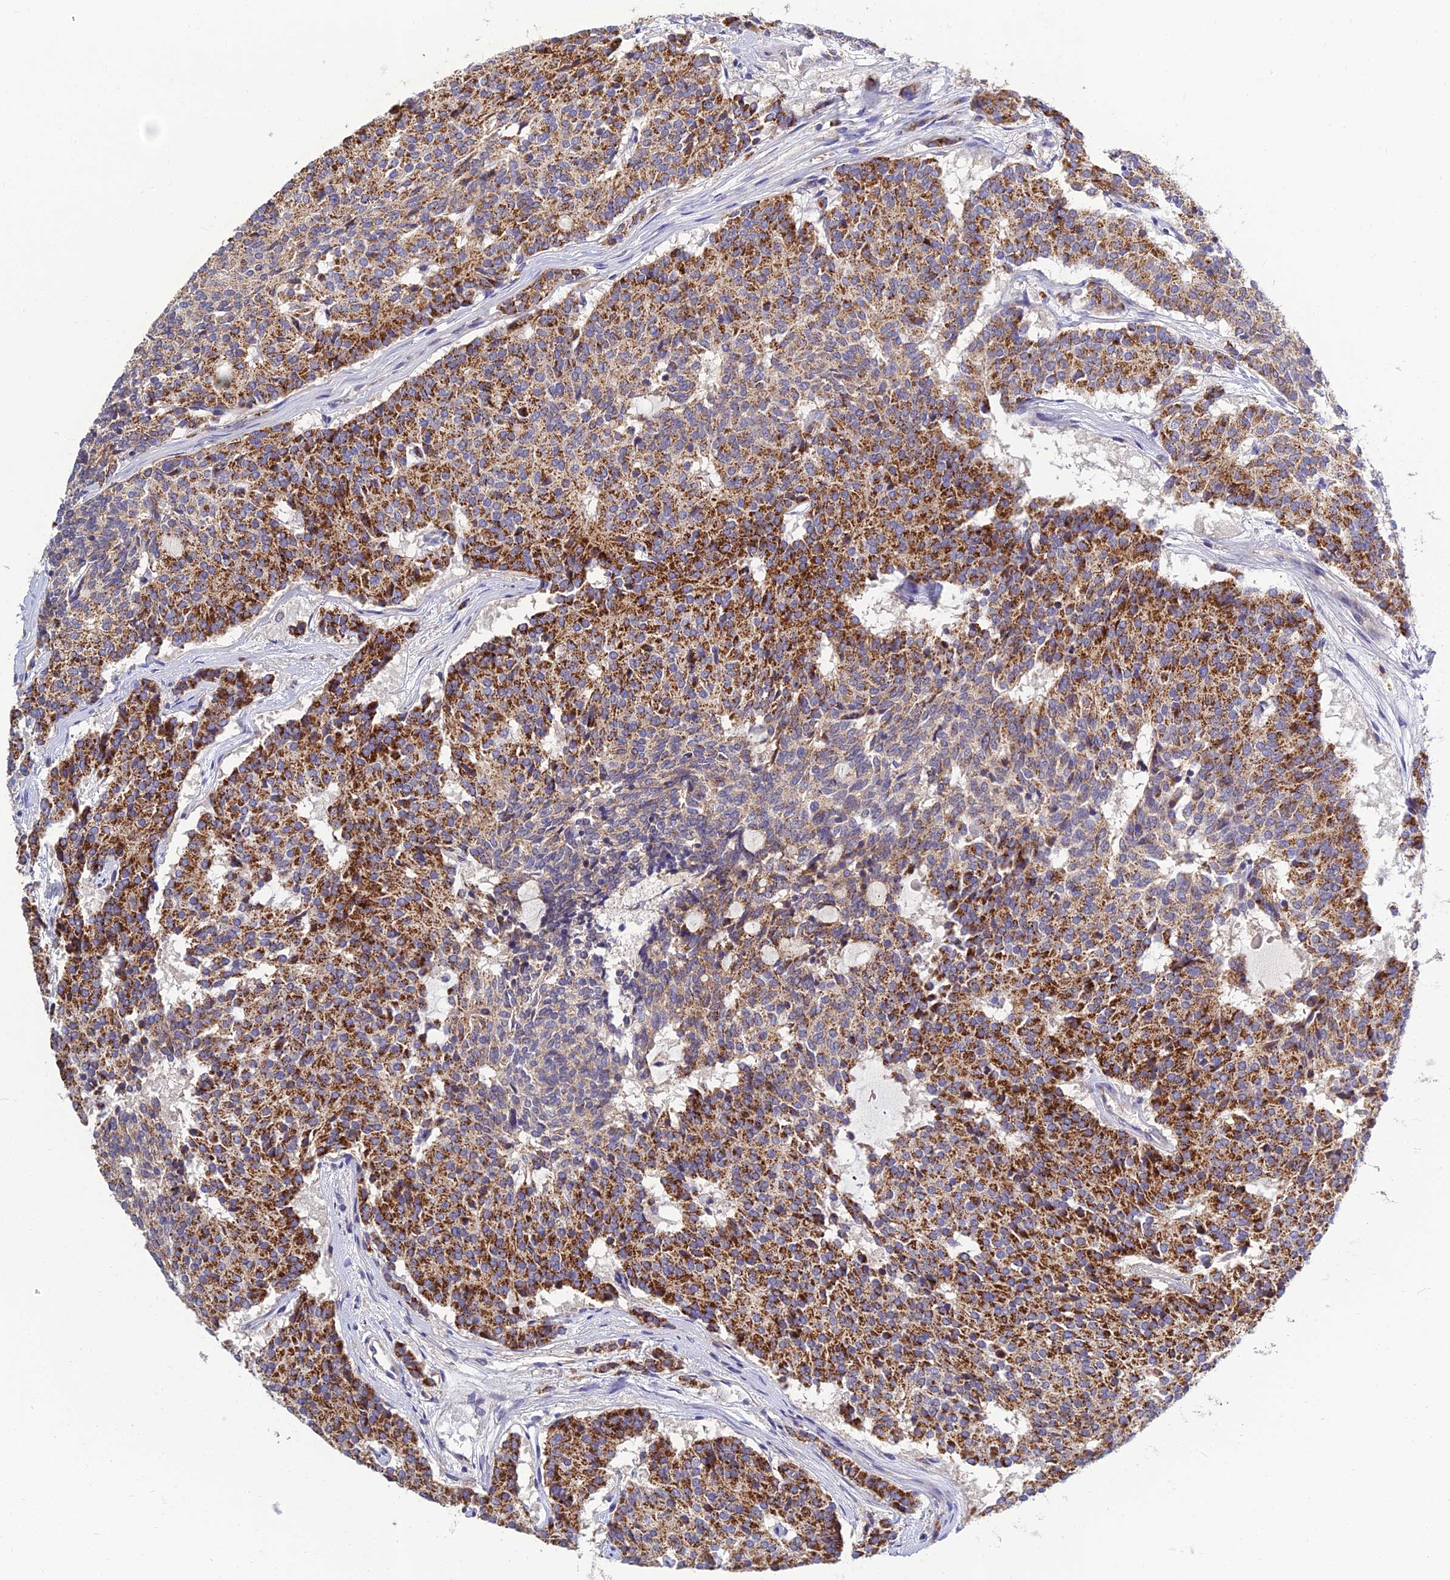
{"staining": {"intensity": "moderate", "quantity": ">75%", "location": "cytoplasmic/membranous"}, "tissue": "carcinoid", "cell_type": "Tumor cells", "image_type": "cancer", "snomed": [{"axis": "morphology", "description": "Carcinoid, malignant, NOS"}, {"axis": "topography", "description": "Pancreas"}], "caption": "The photomicrograph demonstrates a brown stain indicating the presence of a protein in the cytoplasmic/membranous of tumor cells in carcinoid (malignant).", "gene": "NPY", "patient": {"sex": "female", "age": 54}}